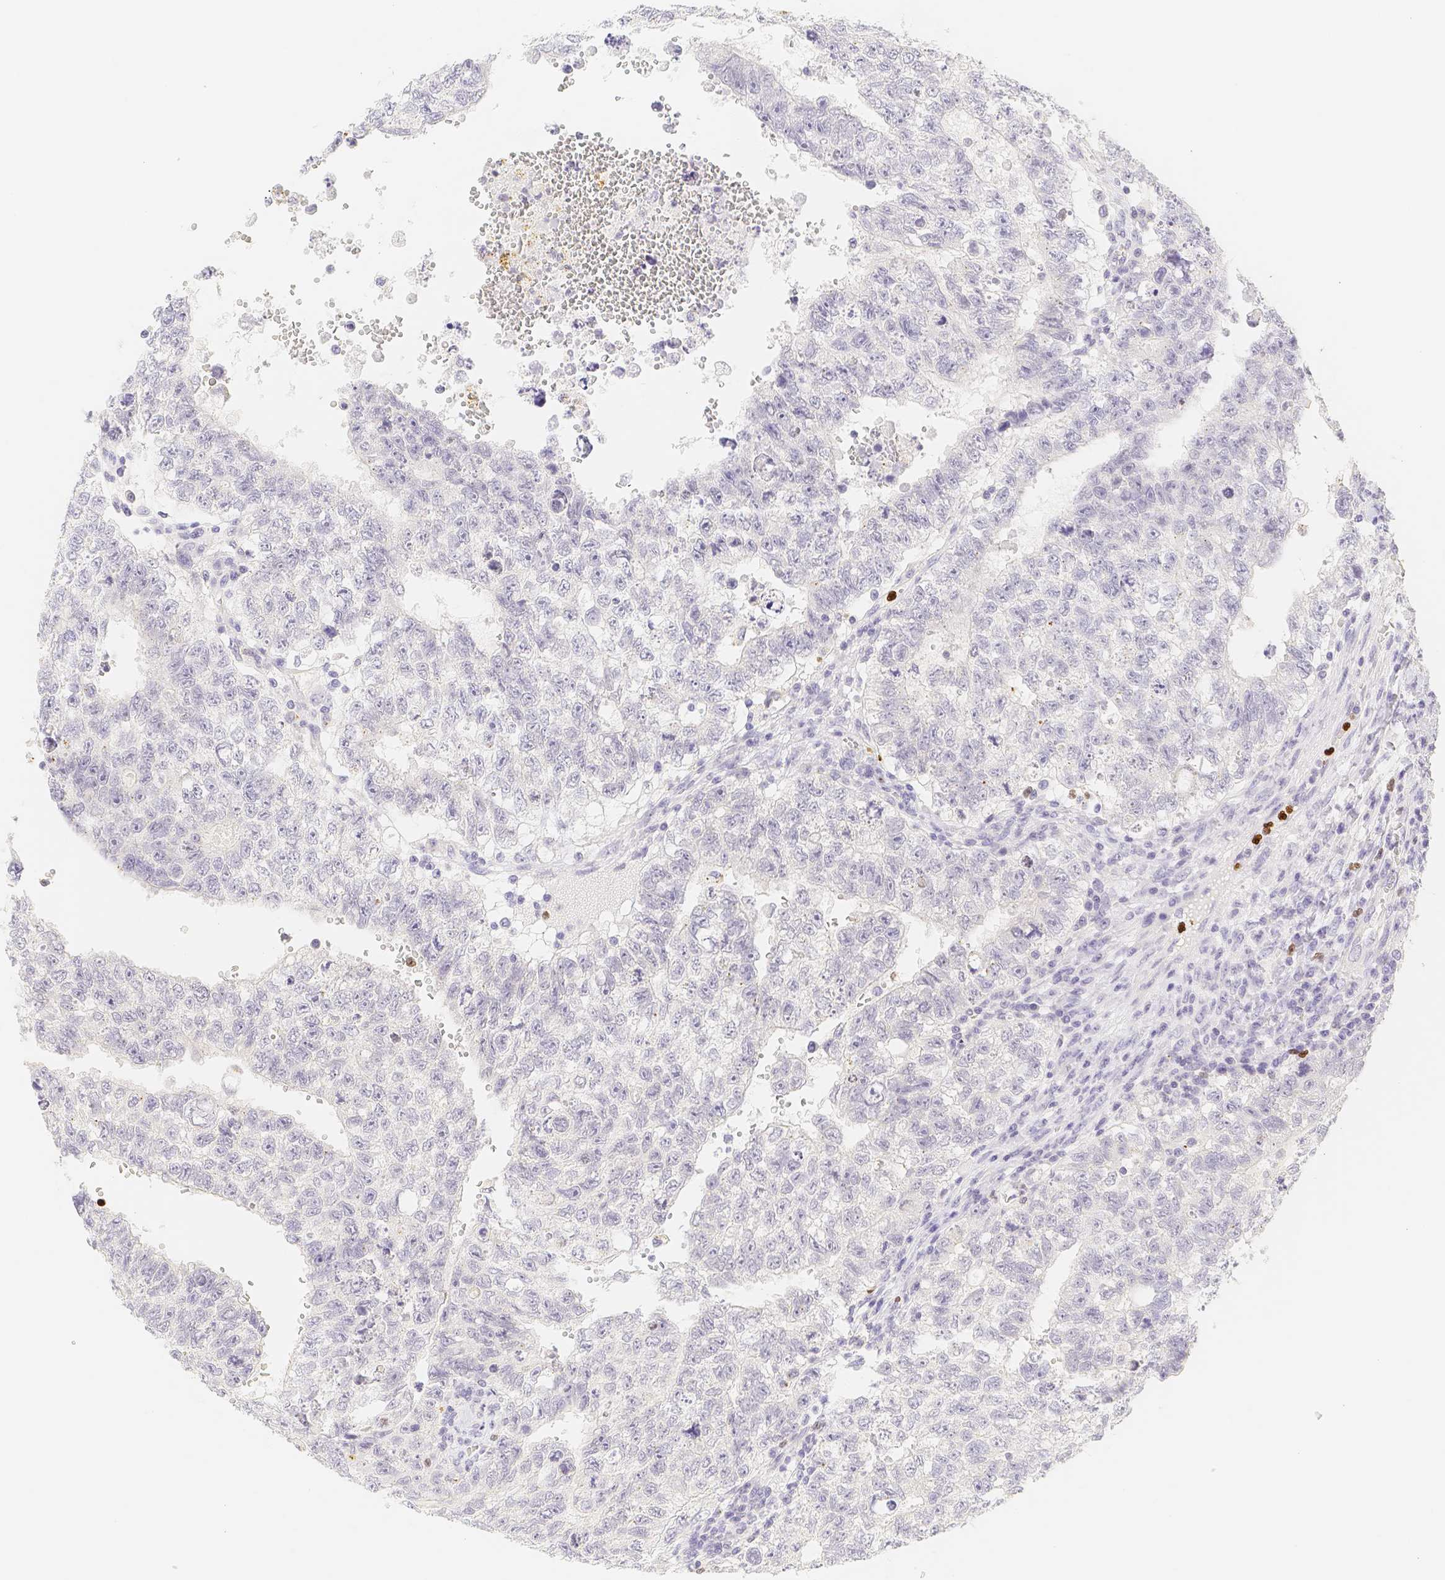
{"staining": {"intensity": "negative", "quantity": "none", "location": "none"}, "tissue": "testis cancer", "cell_type": "Tumor cells", "image_type": "cancer", "snomed": [{"axis": "morphology", "description": "Seminoma, NOS"}, {"axis": "morphology", "description": "Carcinoma, Embryonal, NOS"}, {"axis": "topography", "description": "Testis"}], "caption": "Tumor cells show no significant protein staining in testis cancer (seminoma). (Stains: DAB immunohistochemistry (IHC) with hematoxylin counter stain, Microscopy: brightfield microscopy at high magnification).", "gene": "PADI4", "patient": {"sex": "male", "age": 38}}